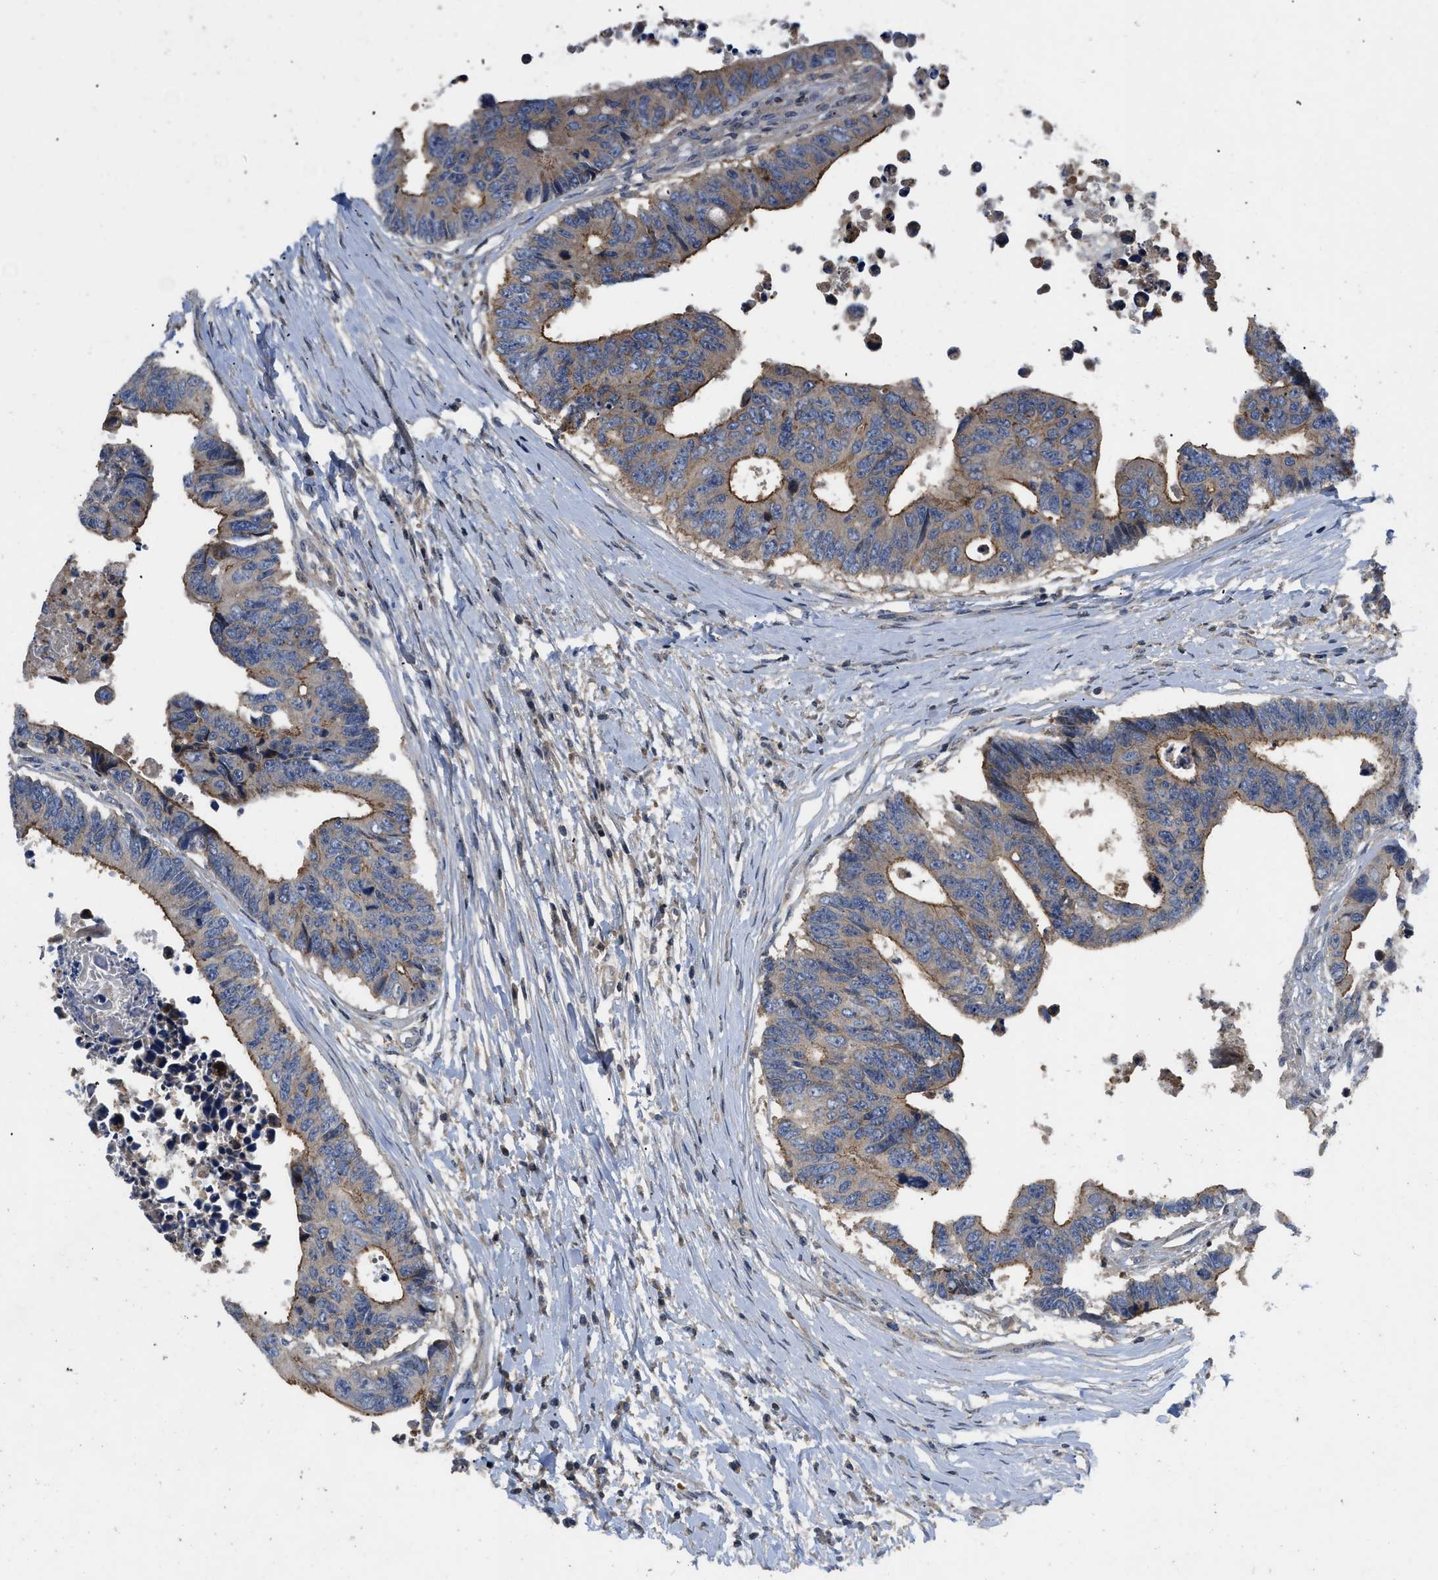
{"staining": {"intensity": "moderate", "quantity": "25%-75%", "location": "cytoplasmic/membranous"}, "tissue": "colorectal cancer", "cell_type": "Tumor cells", "image_type": "cancer", "snomed": [{"axis": "morphology", "description": "Adenocarcinoma, NOS"}, {"axis": "topography", "description": "Rectum"}], "caption": "Moderate cytoplasmic/membranous staining is present in approximately 25%-75% of tumor cells in colorectal cancer.", "gene": "PRDM14", "patient": {"sex": "male", "age": 84}}